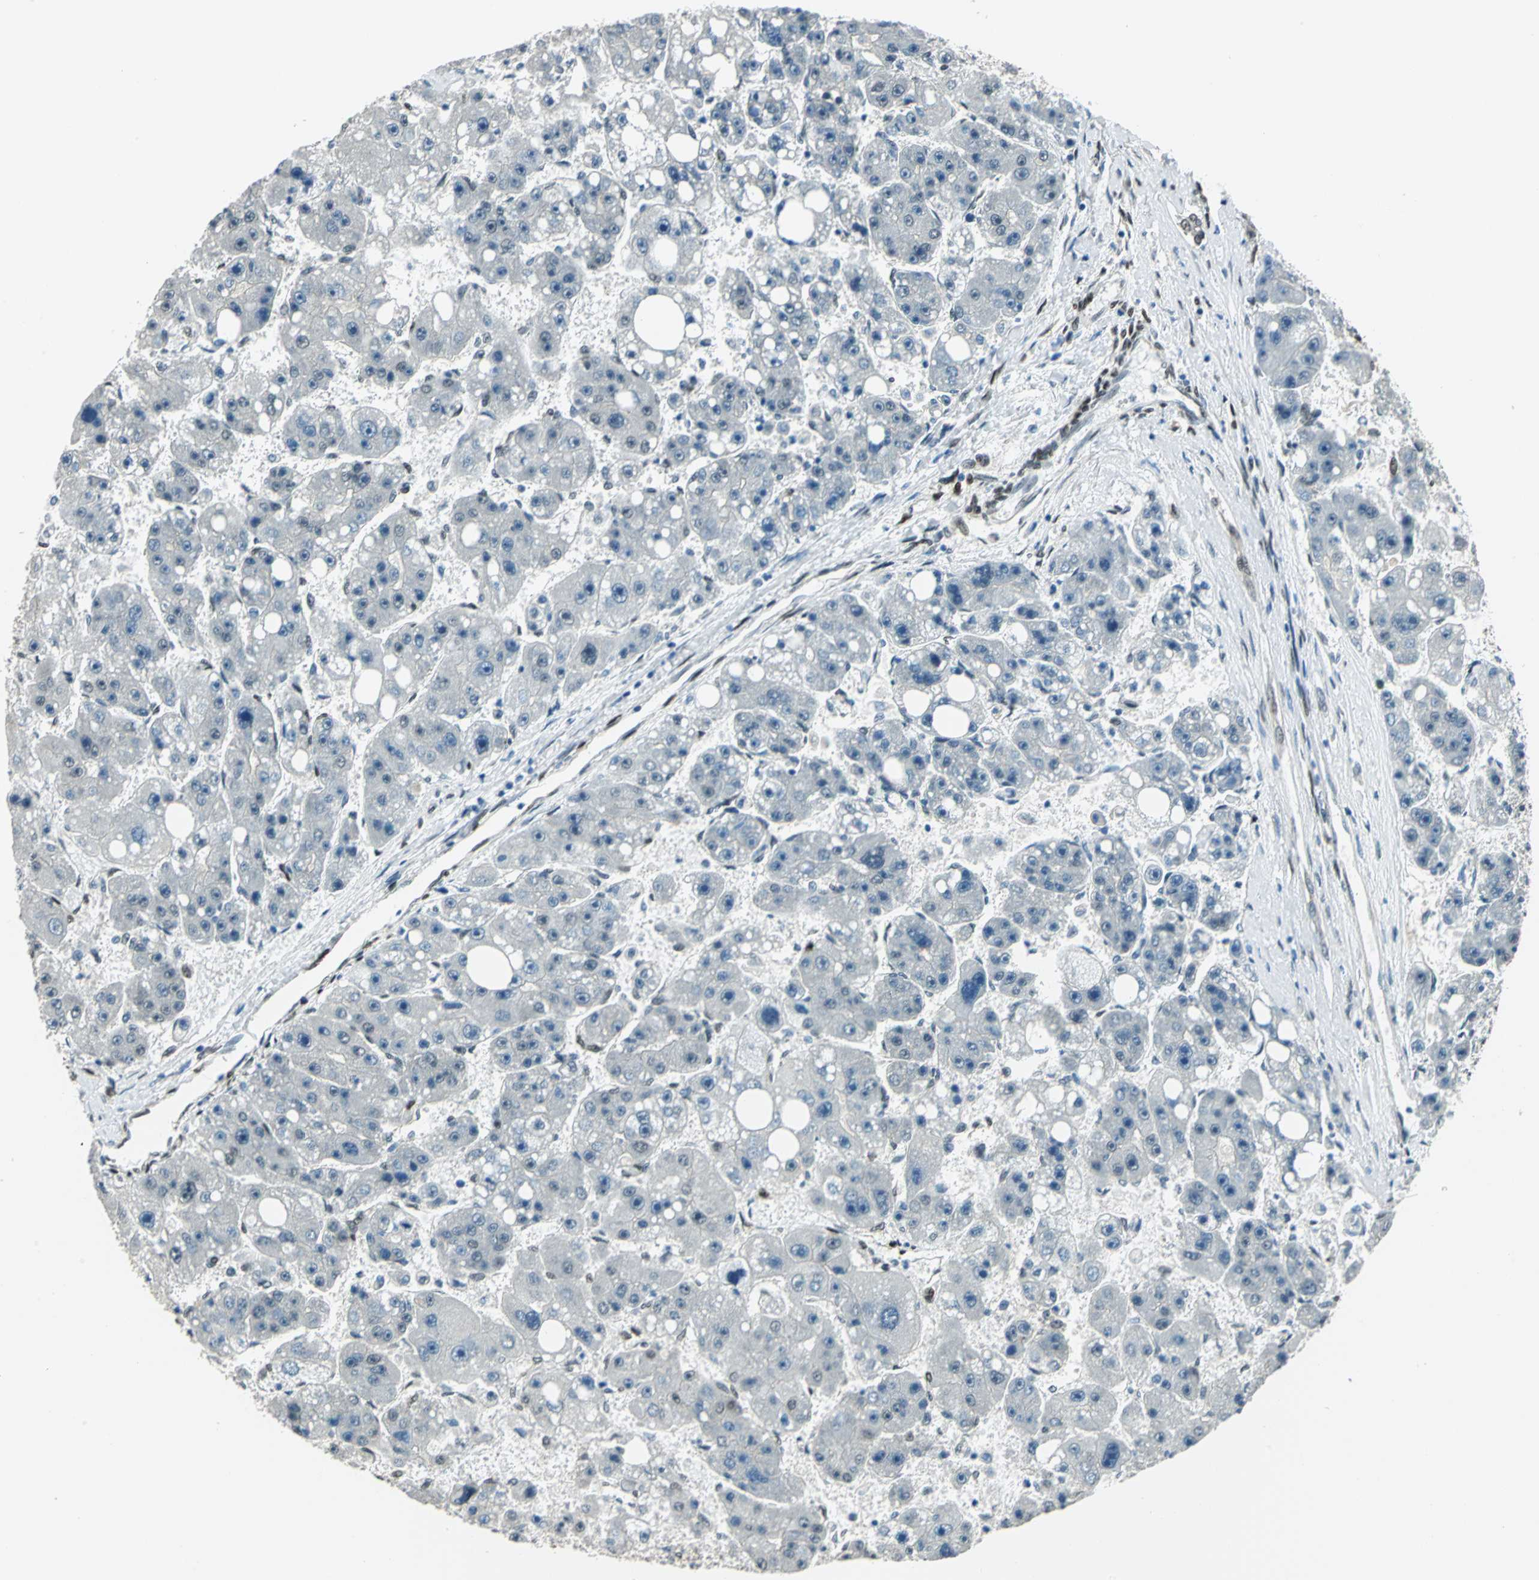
{"staining": {"intensity": "negative", "quantity": "none", "location": "none"}, "tissue": "liver cancer", "cell_type": "Tumor cells", "image_type": "cancer", "snomed": [{"axis": "morphology", "description": "Carcinoma, Hepatocellular, NOS"}, {"axis": "topography", "description": "Liver"}], "caption": "This is a photomicrograph of immunohistochemistry (IHC) staining of liver hepatocellular carcinoma, which shows no expression in tumor cells.", "gene": "NFIA", "patient": {"sex": "female", "age": 61}}